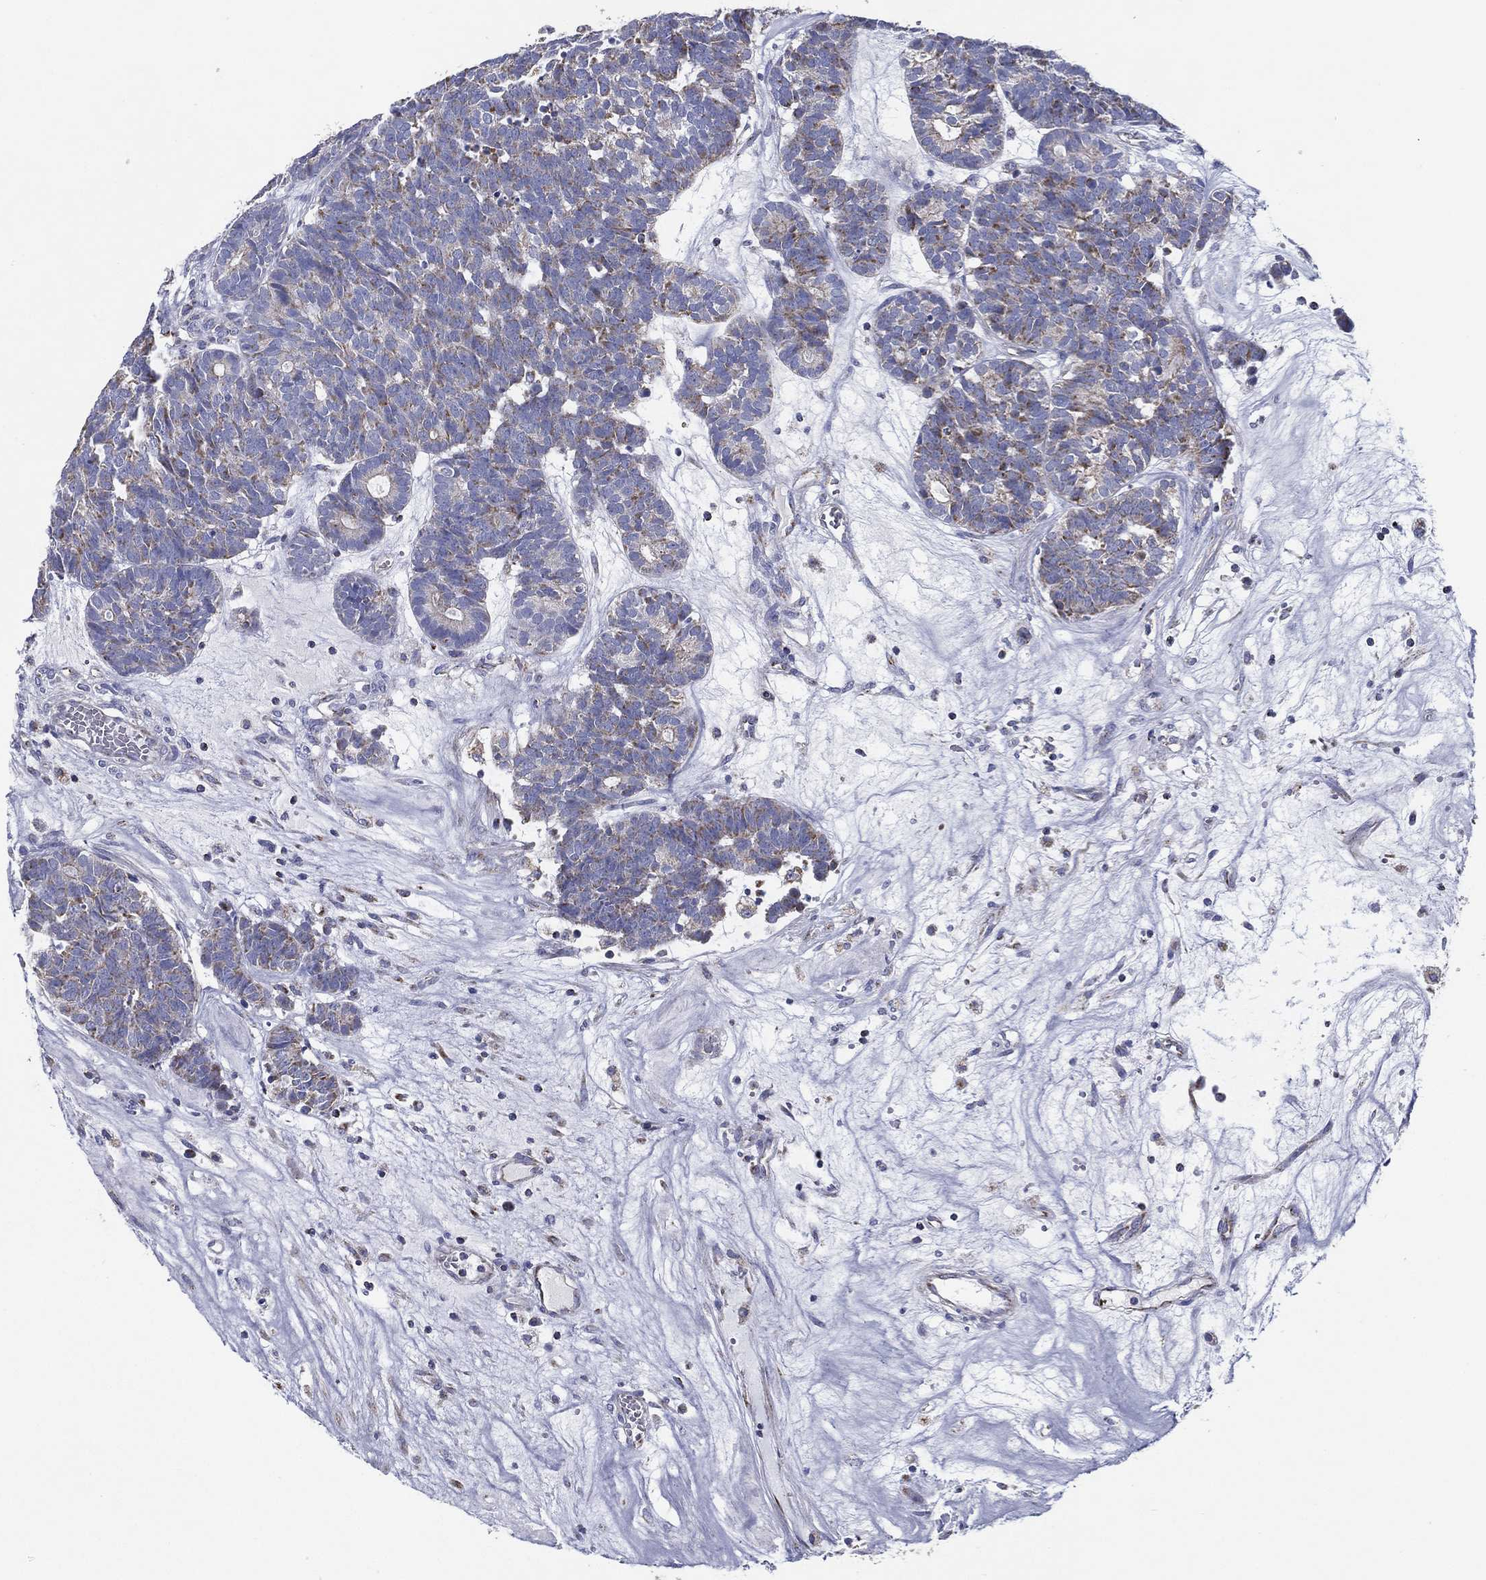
{"staining": {"intensity": "moderate", "quantity": "<25%", "location": "cytoplasmic/membranous"}, "tissue": "head and neck cancer", "cell_type": "Tumor cells", "image_type": "cancer", "snomed": [{"axis": "morphology", "description": "Adenocarcinoma, NOS"}, {"axis": "topography", "description": "Head-Neck"}], "caption": "Immunohistochemical staining of human head and neck cancer displays low levels of moderate cytoplasmic/membranous protein positivity in approximately <25% of tumor cells. (DAB (3,3'-diaminobenzidine) IHC with brightfield microscopy, high magnification).", "gene": "SFXN1", "patient": {"sex": "female", "age": 81}}